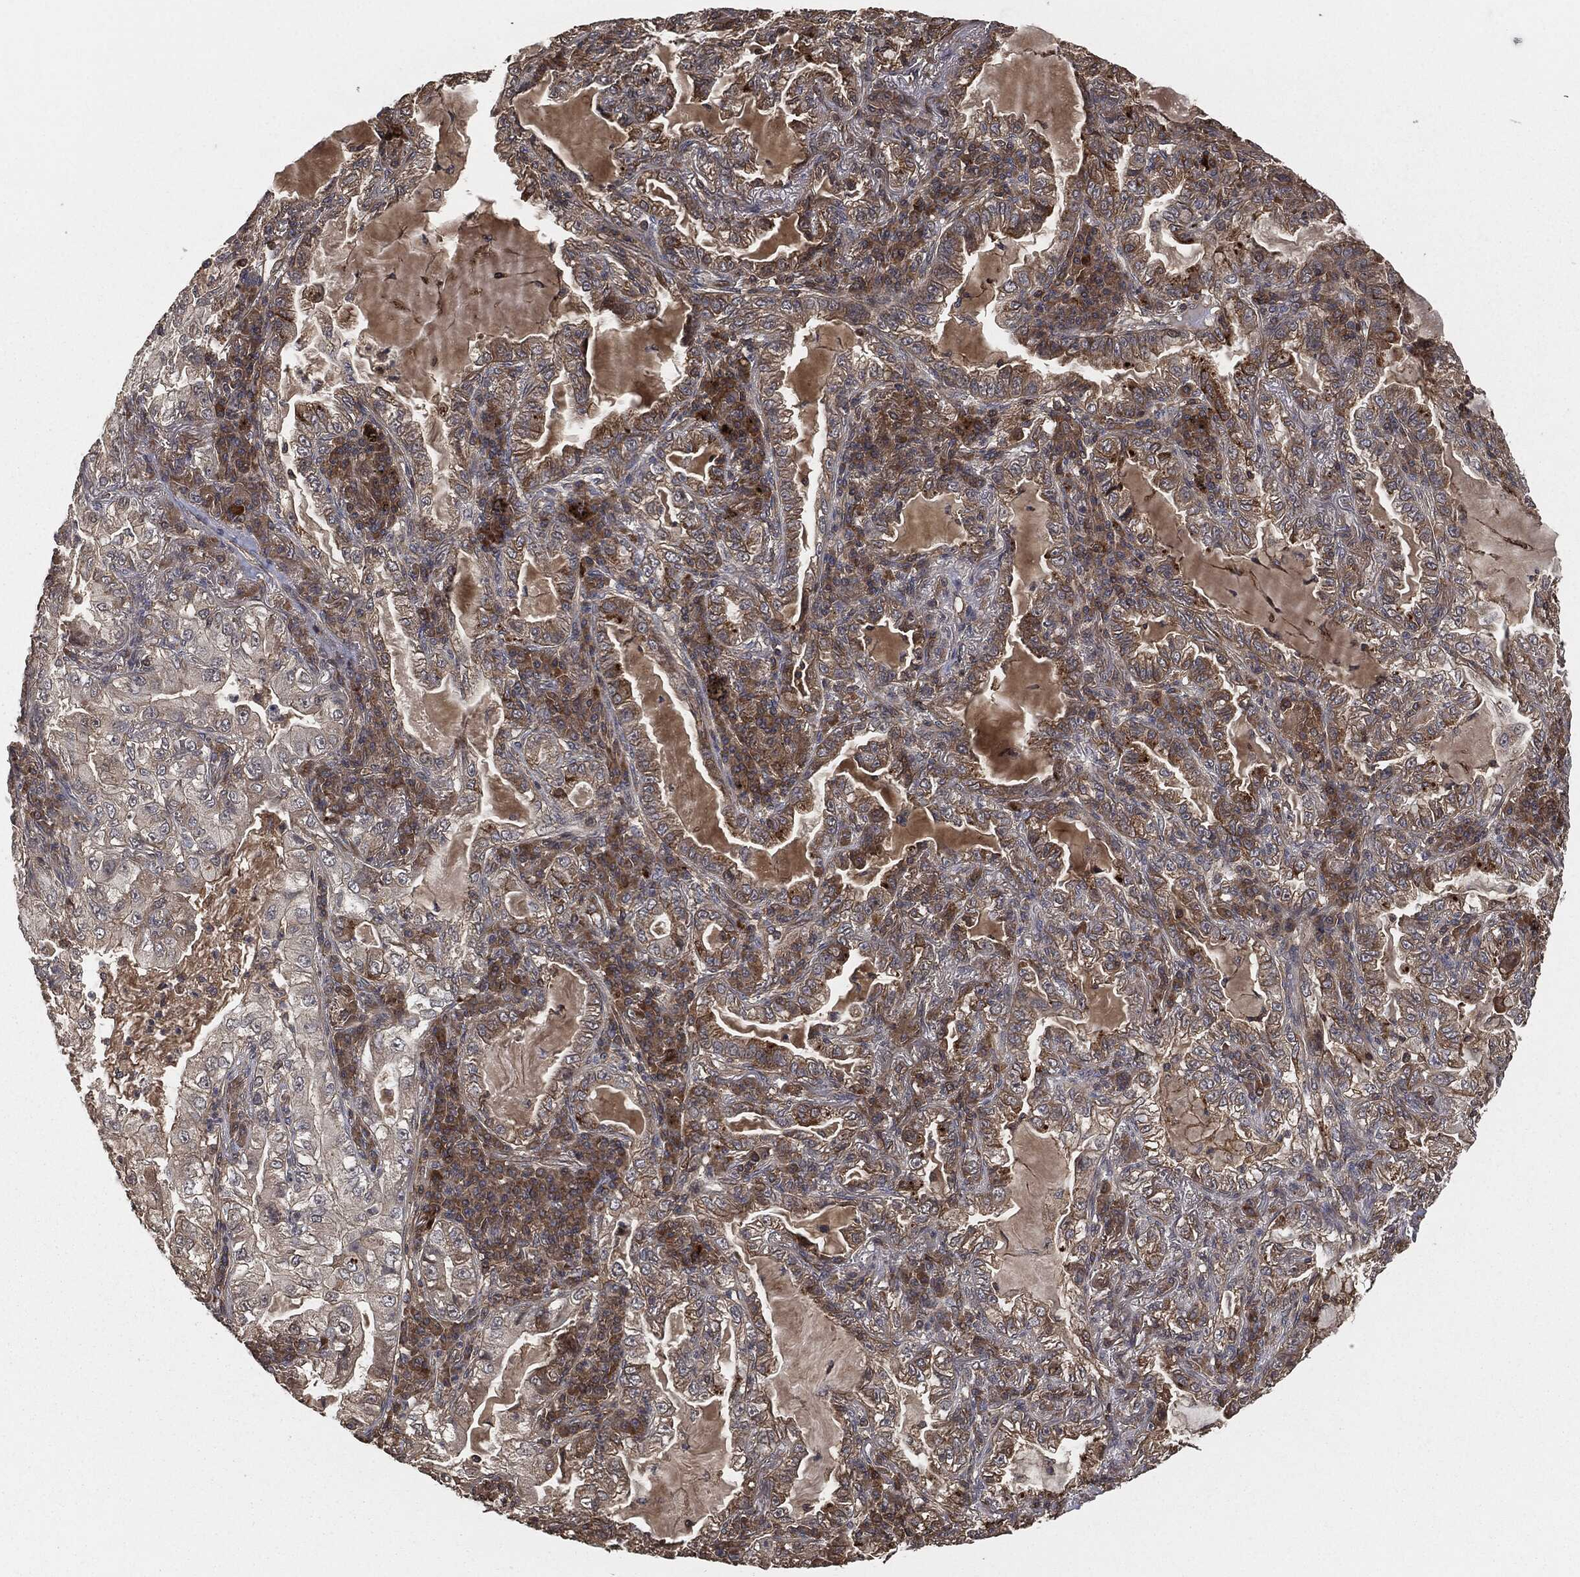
{"staining": {"intensity": "moderate", "quantity": "25%-75%", "location": "cytoplasmic/membranous"}, "tissue": "lung cancer", "cell_type": "Tumor cells", "image_type": "cancer", "snomed": [{"axis": "morphology", "description": "Adenocarcinoma, NOS"}, {"axis": "topography", "description": "Lung"}], "caption": "Protein staining of adenocarcinoma (lung) tissue reveals moderate cytoplasmic/membranous positivity in about 25%-75% of tumor cells.", "gene": "ERBIN", "patient": {"sex": "female", "age": 73}}